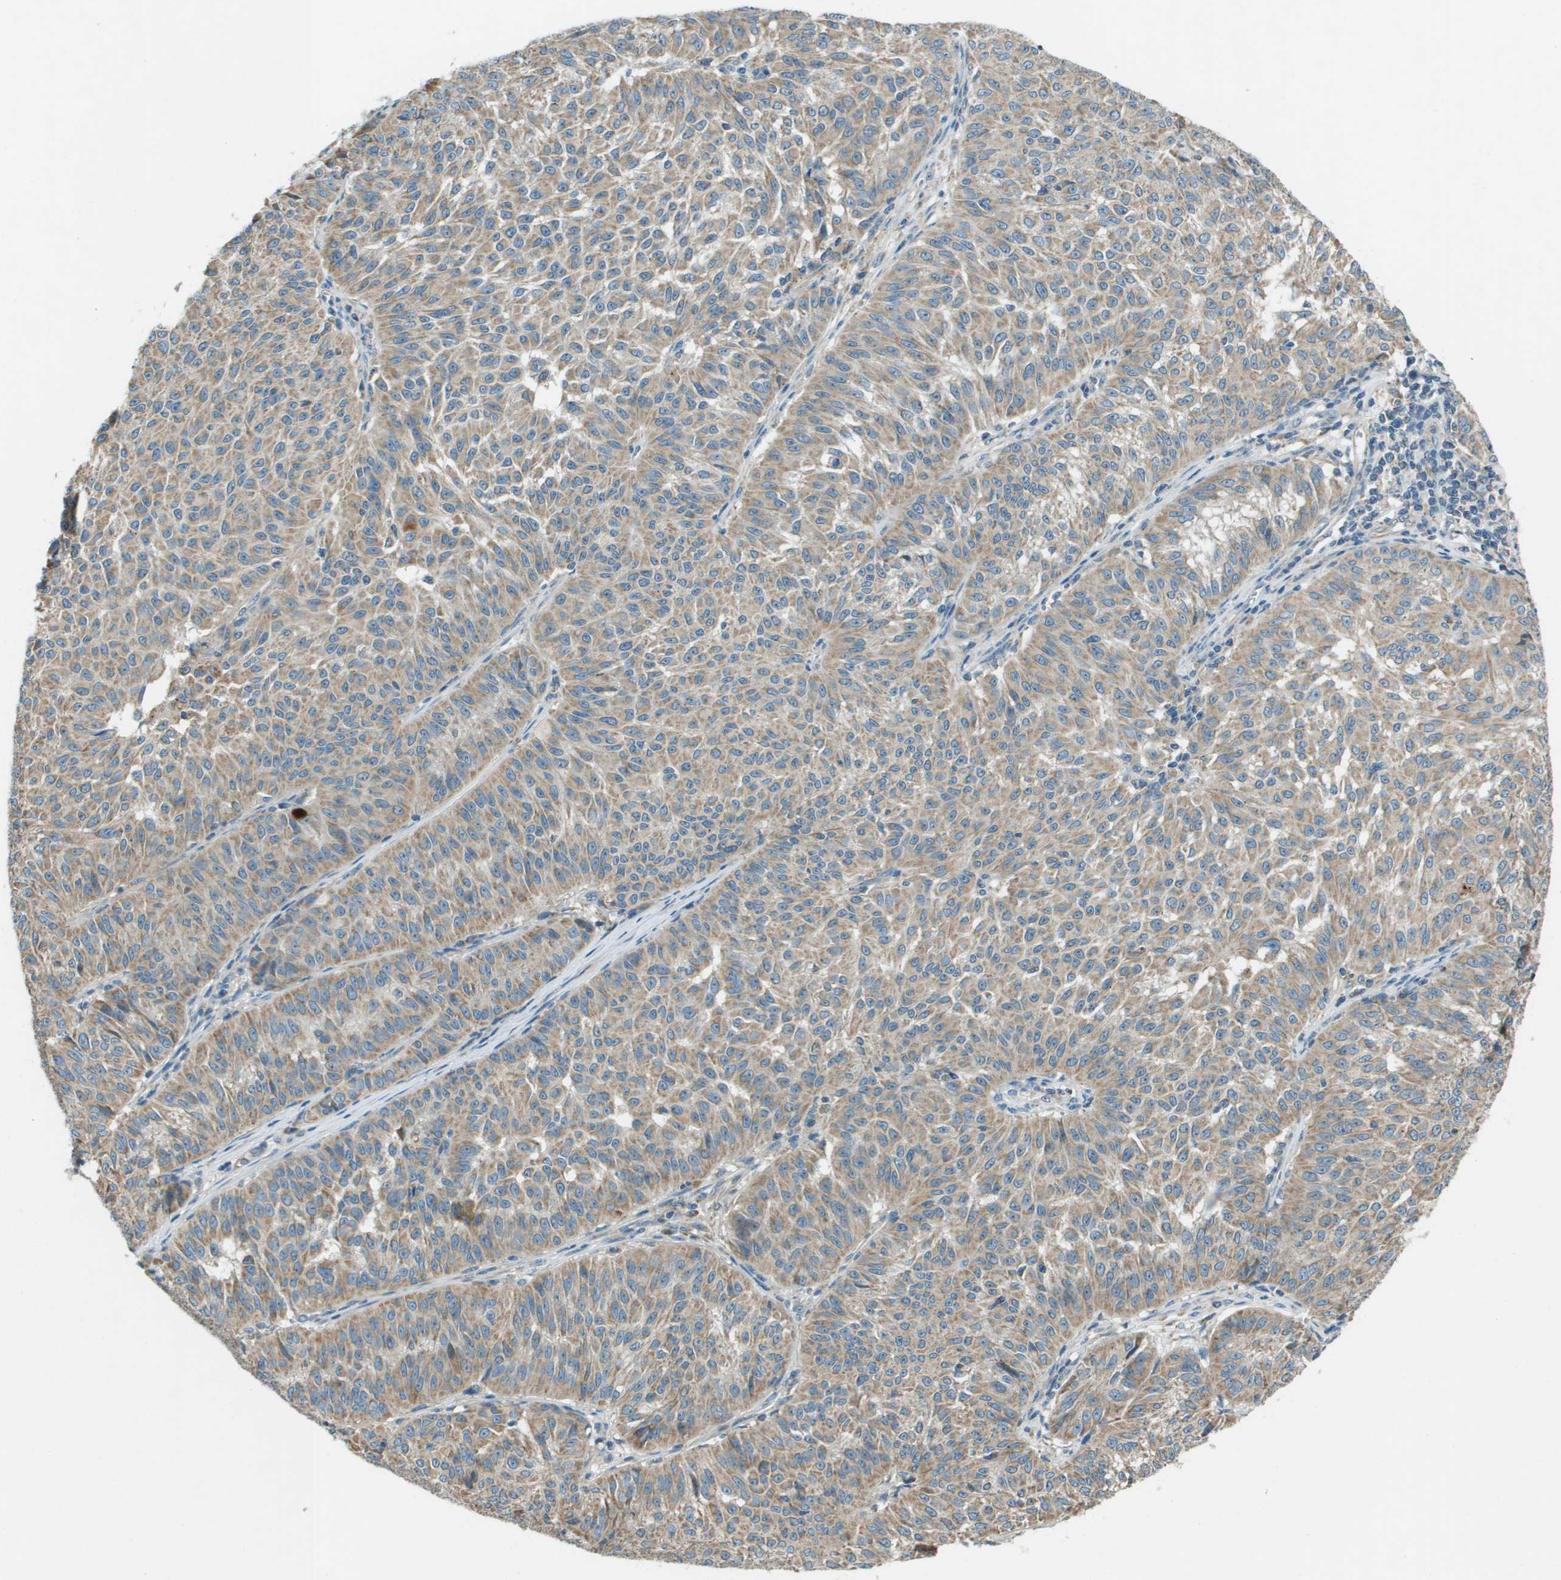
{"staining": {"intensity": "weak", "quantity": ">75%", "location": "cytoplasmic/membranous"}, "tissue": "melanoma", "cell_type": "Tumor cells", "image_type": "cancer", "snomed": [{"axis": "morphology", "description": "Malignant melanoma, NOS"}, {"axis": "topography", "description": "Skin"}], "caption": "This is an image of IHC staining of melanoma, which shows weak staining in the cytoplasmic/membranous of tumor cells.", "gene": "MIGA1", "patient": {"sex": "female", "age": 72}}